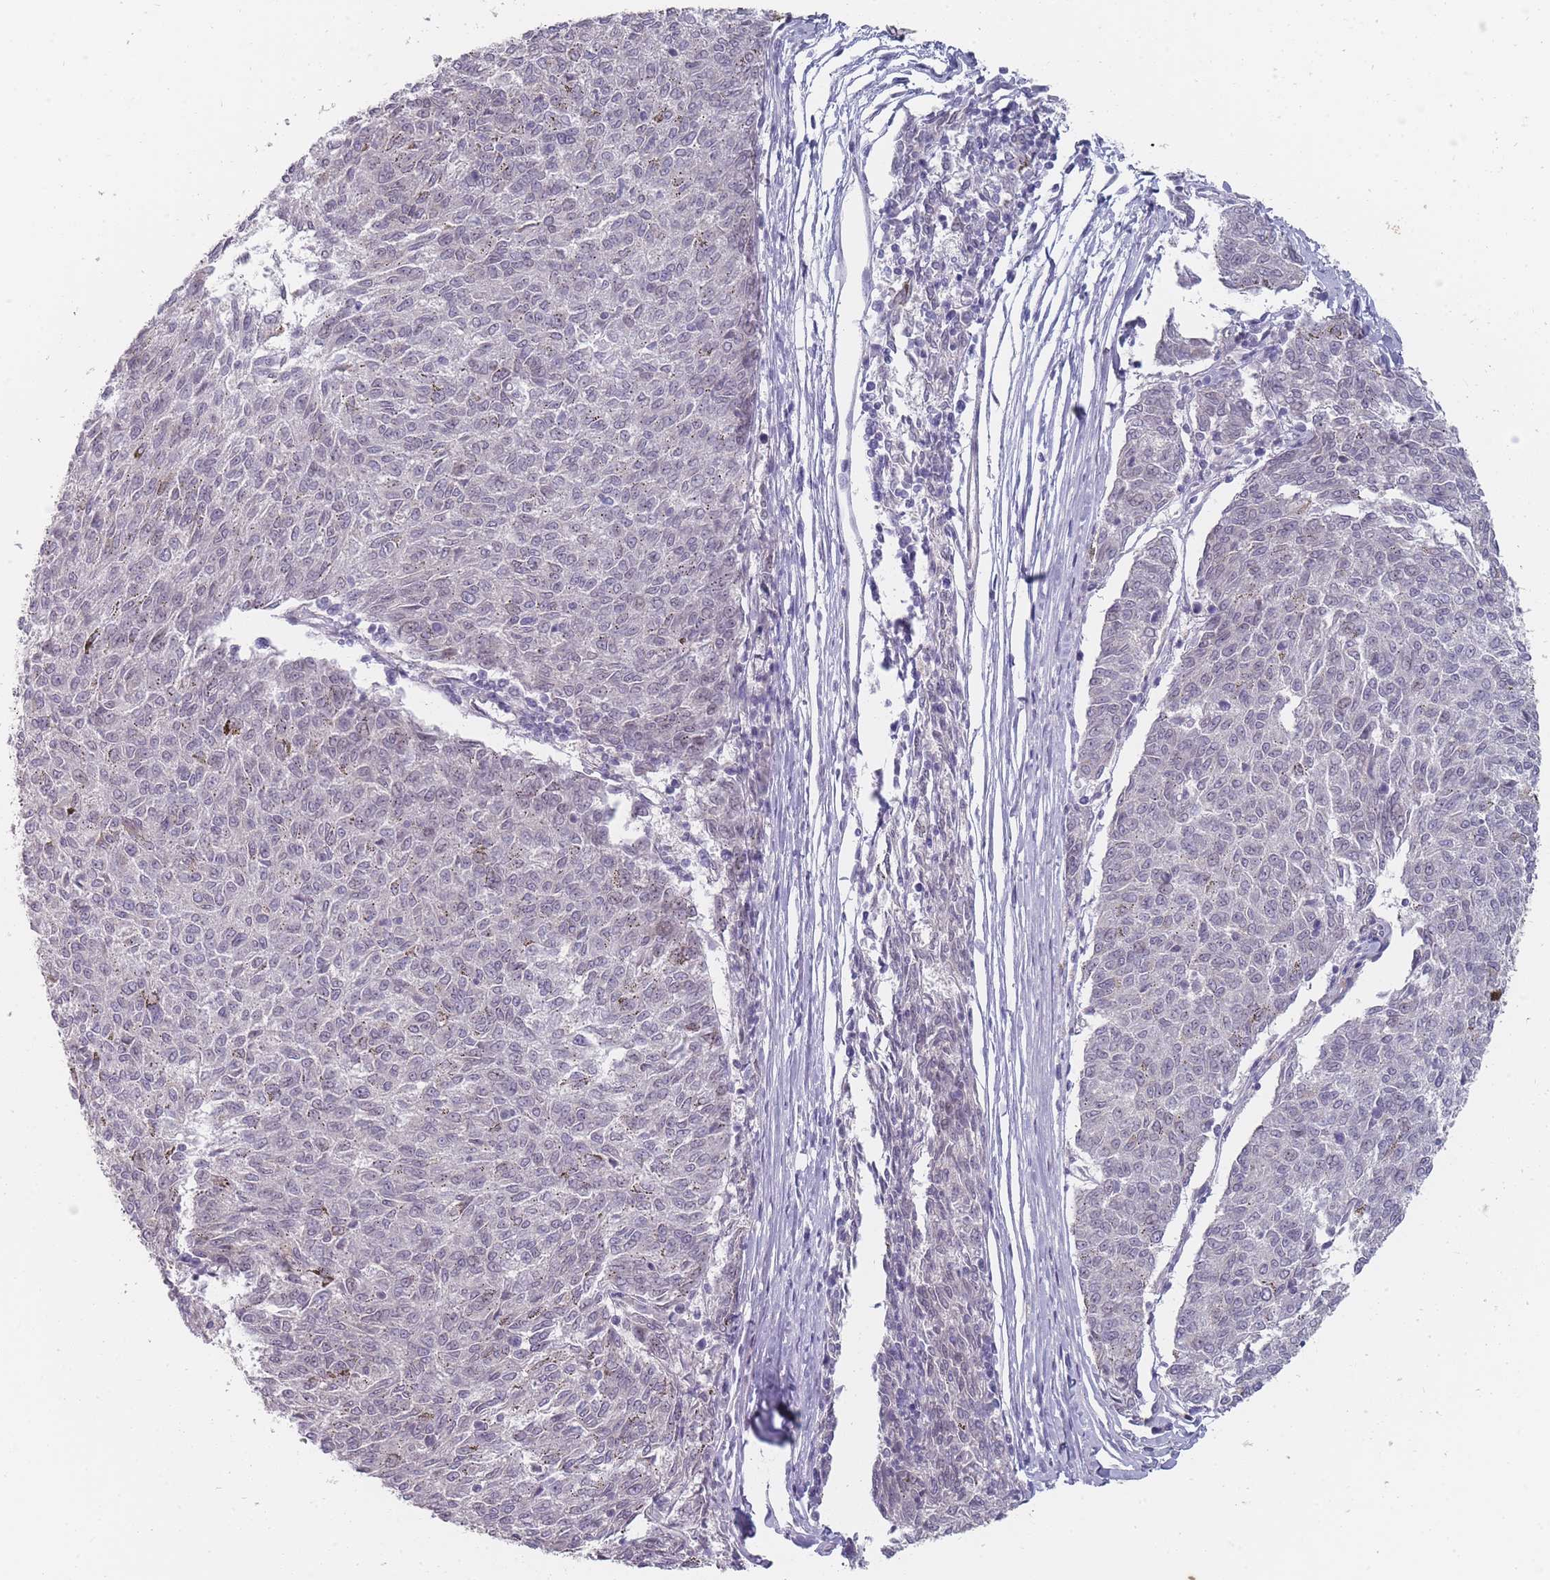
{"staining": {"intensity": "negative", "quantity": "none", "location": "none"}, "tissue": "melanoma", "cell_type": "Tumor cells", "image_type": "cancer", "snomed": [{"axis": "morphology", "description": "Malignant melanoma, NOS"}, {"axis": "topography", "description": "Skin"}], "caption": "Immunohistochemistry micrograph of human melanoma stained for a protein (brown), which displays no positivity in tumor cells. (DAB (3,3'-diaminobenzidine) immunohistochemistry (IHC) with hematoxylin counter stain).", "gene": "PCDH12", "patient": {"sex": "female", "age": 72}}